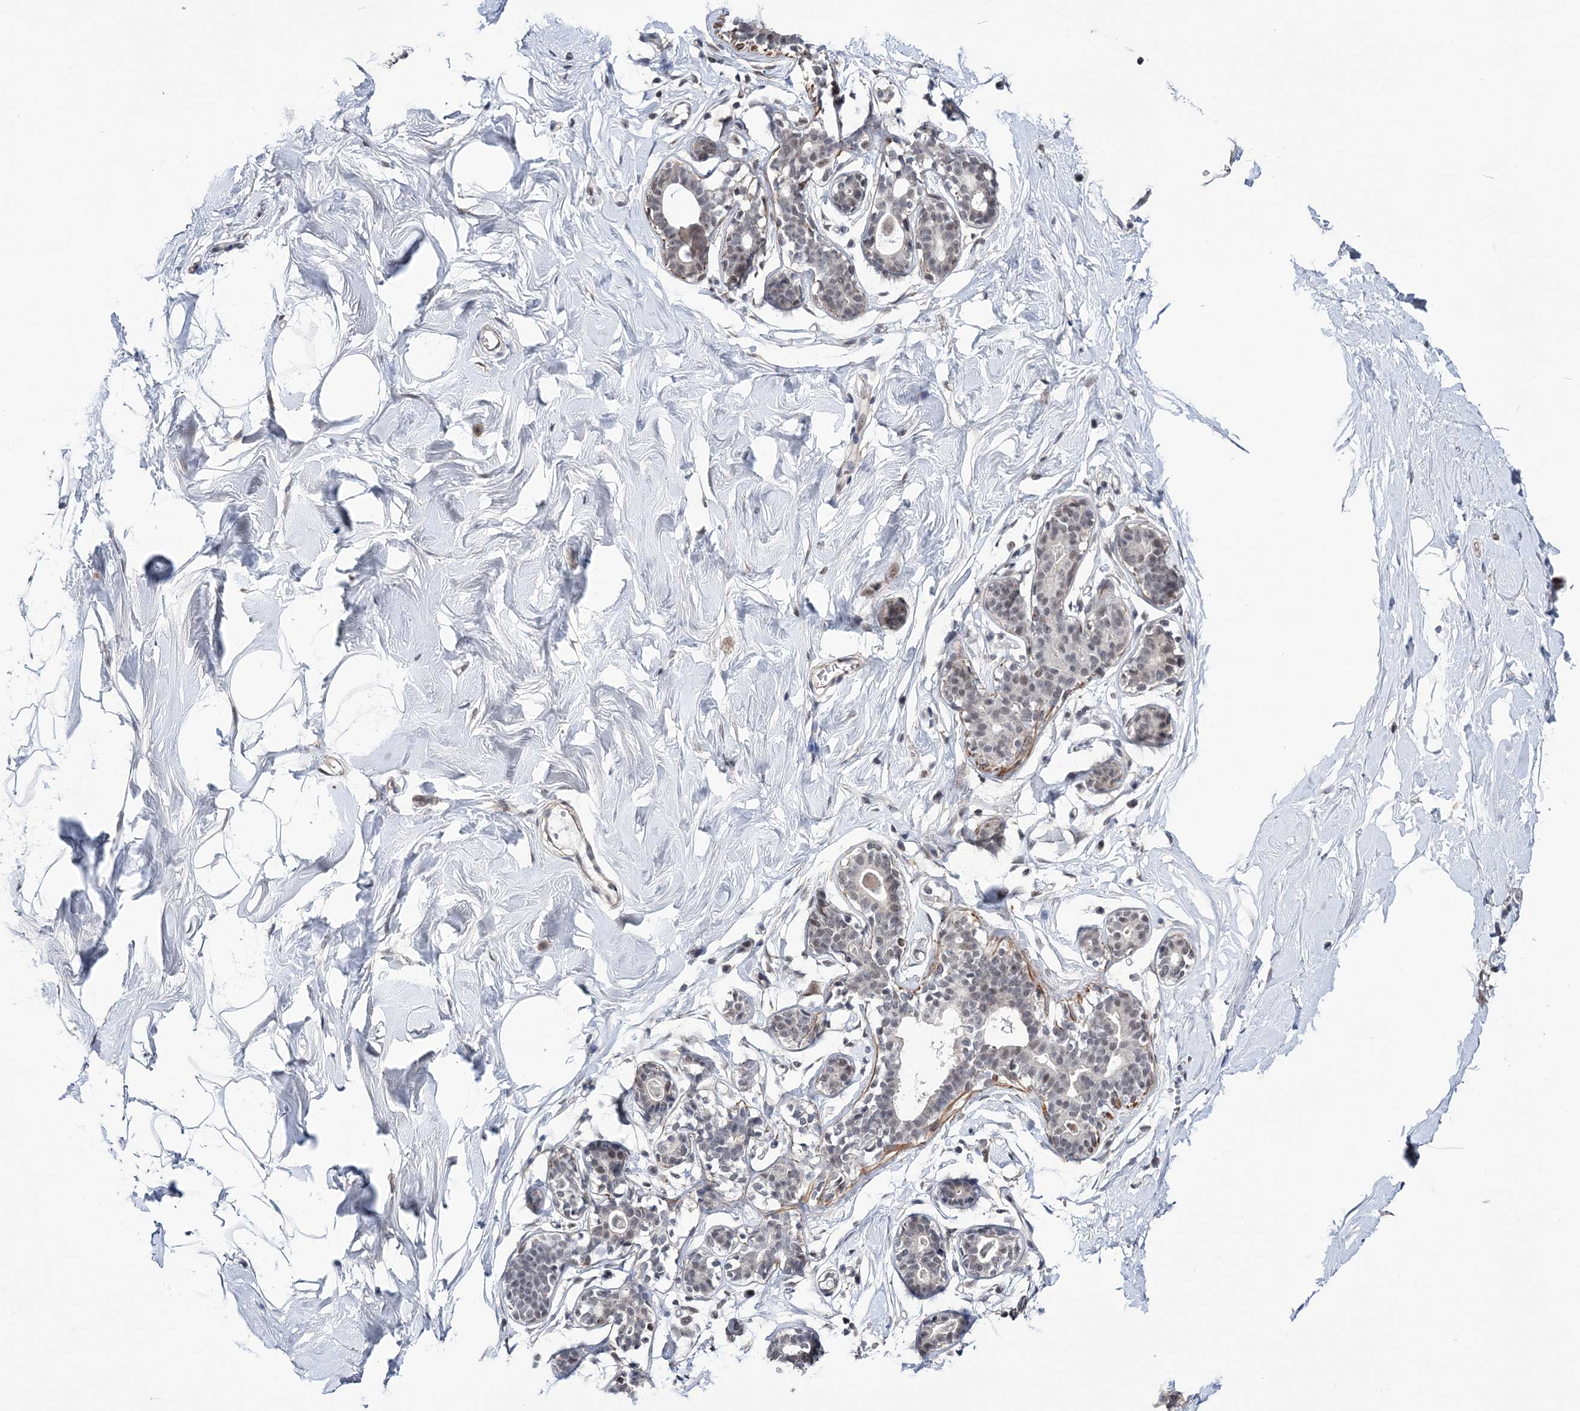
{"staining": {"intensity": "weak", "quantity": "25%-75%", "location": "nuclear"}, "tissue": "breast", "cell_type": "Adipocytes", "image_type": "normal", "snomed": [{"axis": "morphology", "description": "Normal tissue, NOS"}, {"axis": "topography", "description": "Breast"}], "caption": "A high-resolution histopathology image shows immunohistochemistry (IHC) staining of normal breast, which shows weak nuclear positivity in approximately 25%-75% of adipocytes. The staining was performed using DAB (3,3'-diaminobenzidine) to visualize the protein expression in brown, while the nuclei were stained in blue with hematoxylin (Magnification: 20x).", "gene": "BOD1L1", "patient": {"sex": "female", "age": 26}}